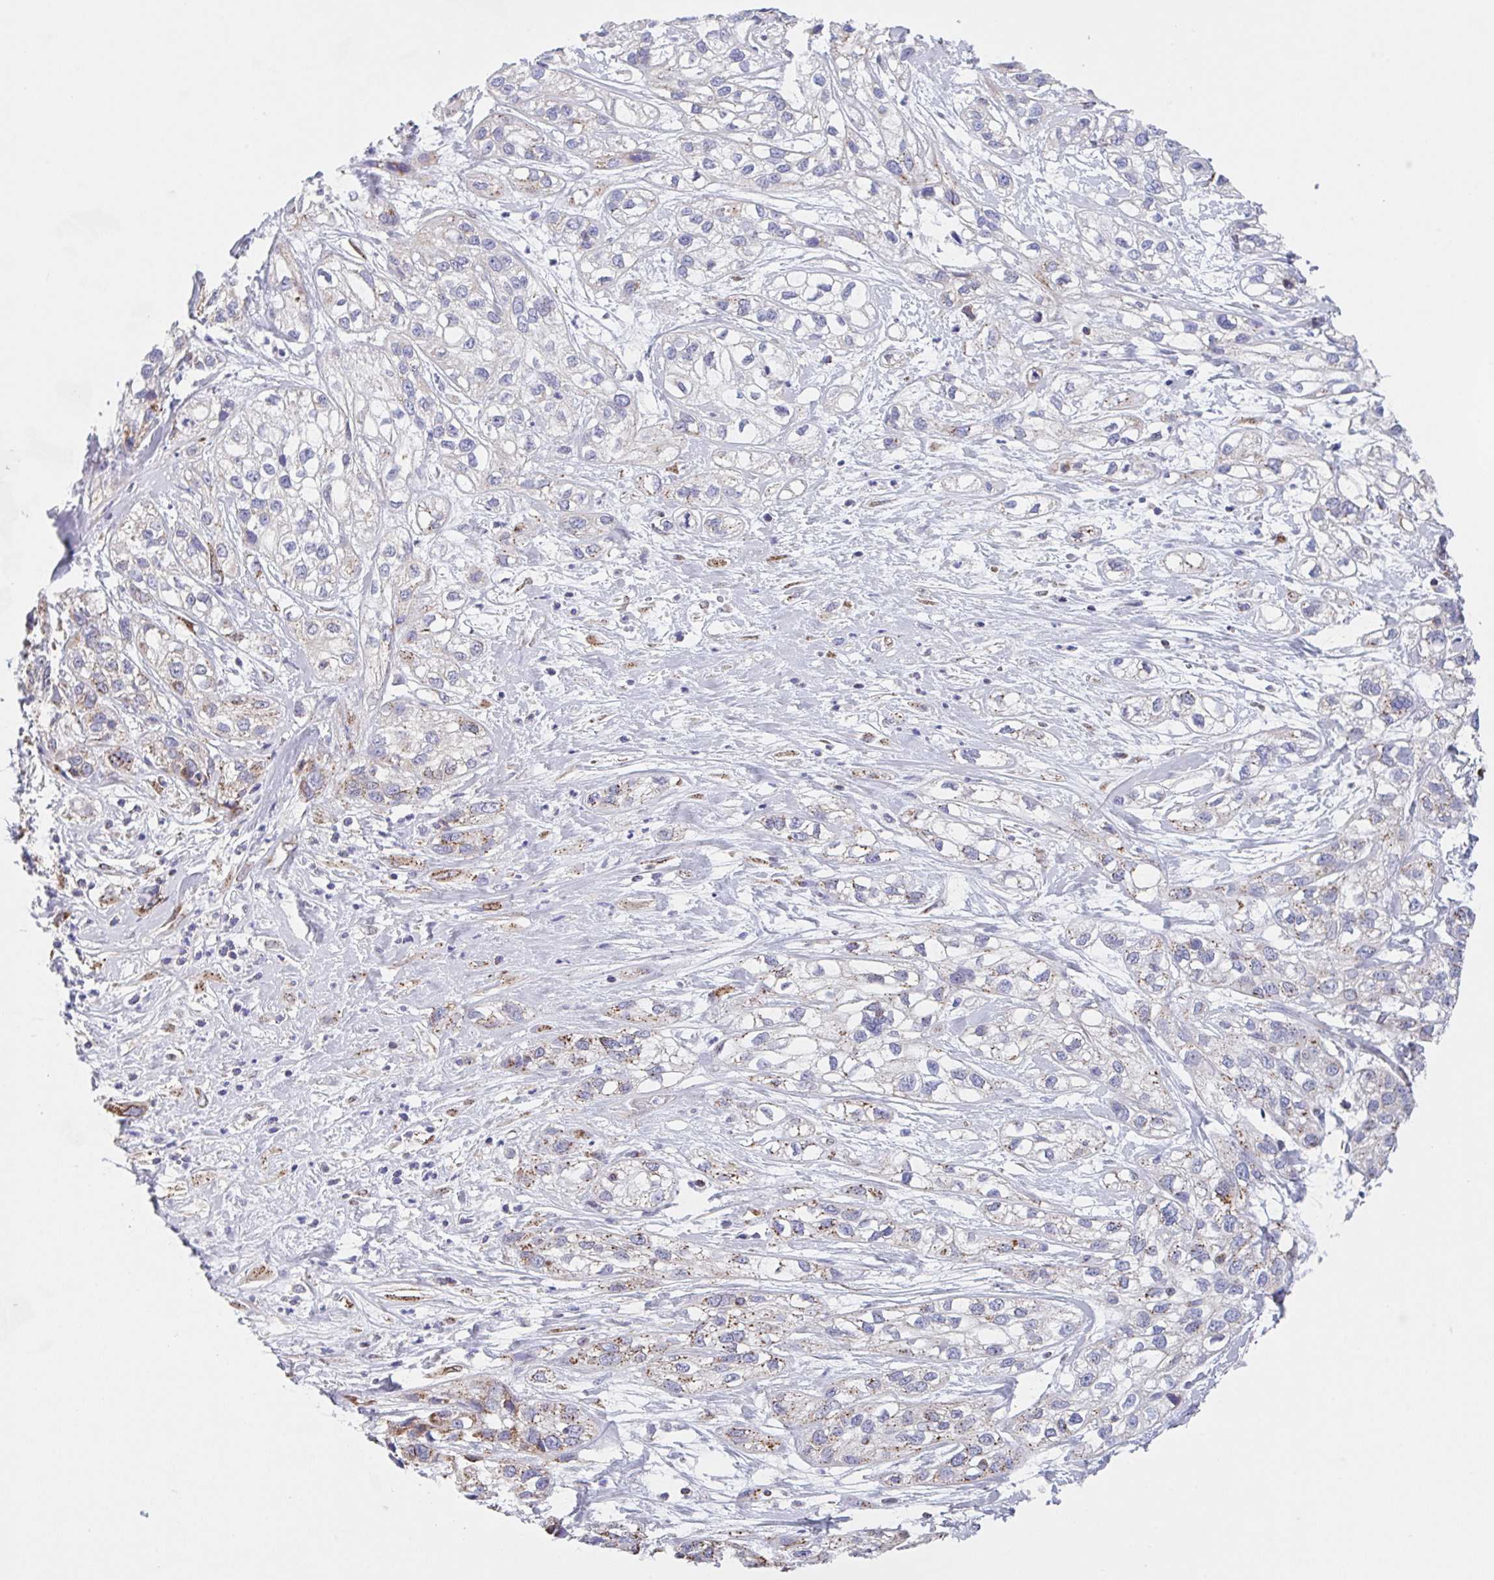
{"staining": {"intensity": "moderate", "quantity": "25%-75%", "location": "cytoplasmic/membranous"}, "tissue": "skin cancer", "cell_type": "Tumor cells", "image_type": "cancer", "snomed": [{"axis": "morphology", "description": "Squamous cell carcinoma, NOS"}, {"axis": "topography", "description": "Skin"}], "caption": "This is an image of IHC staining of skin squamous cell carcinoma, which shows moderate positivity in the cytoplasmic/membranous of tumor cells.", "gene": "PROSER3", "patient": {"sex": "male", "age": 82}}